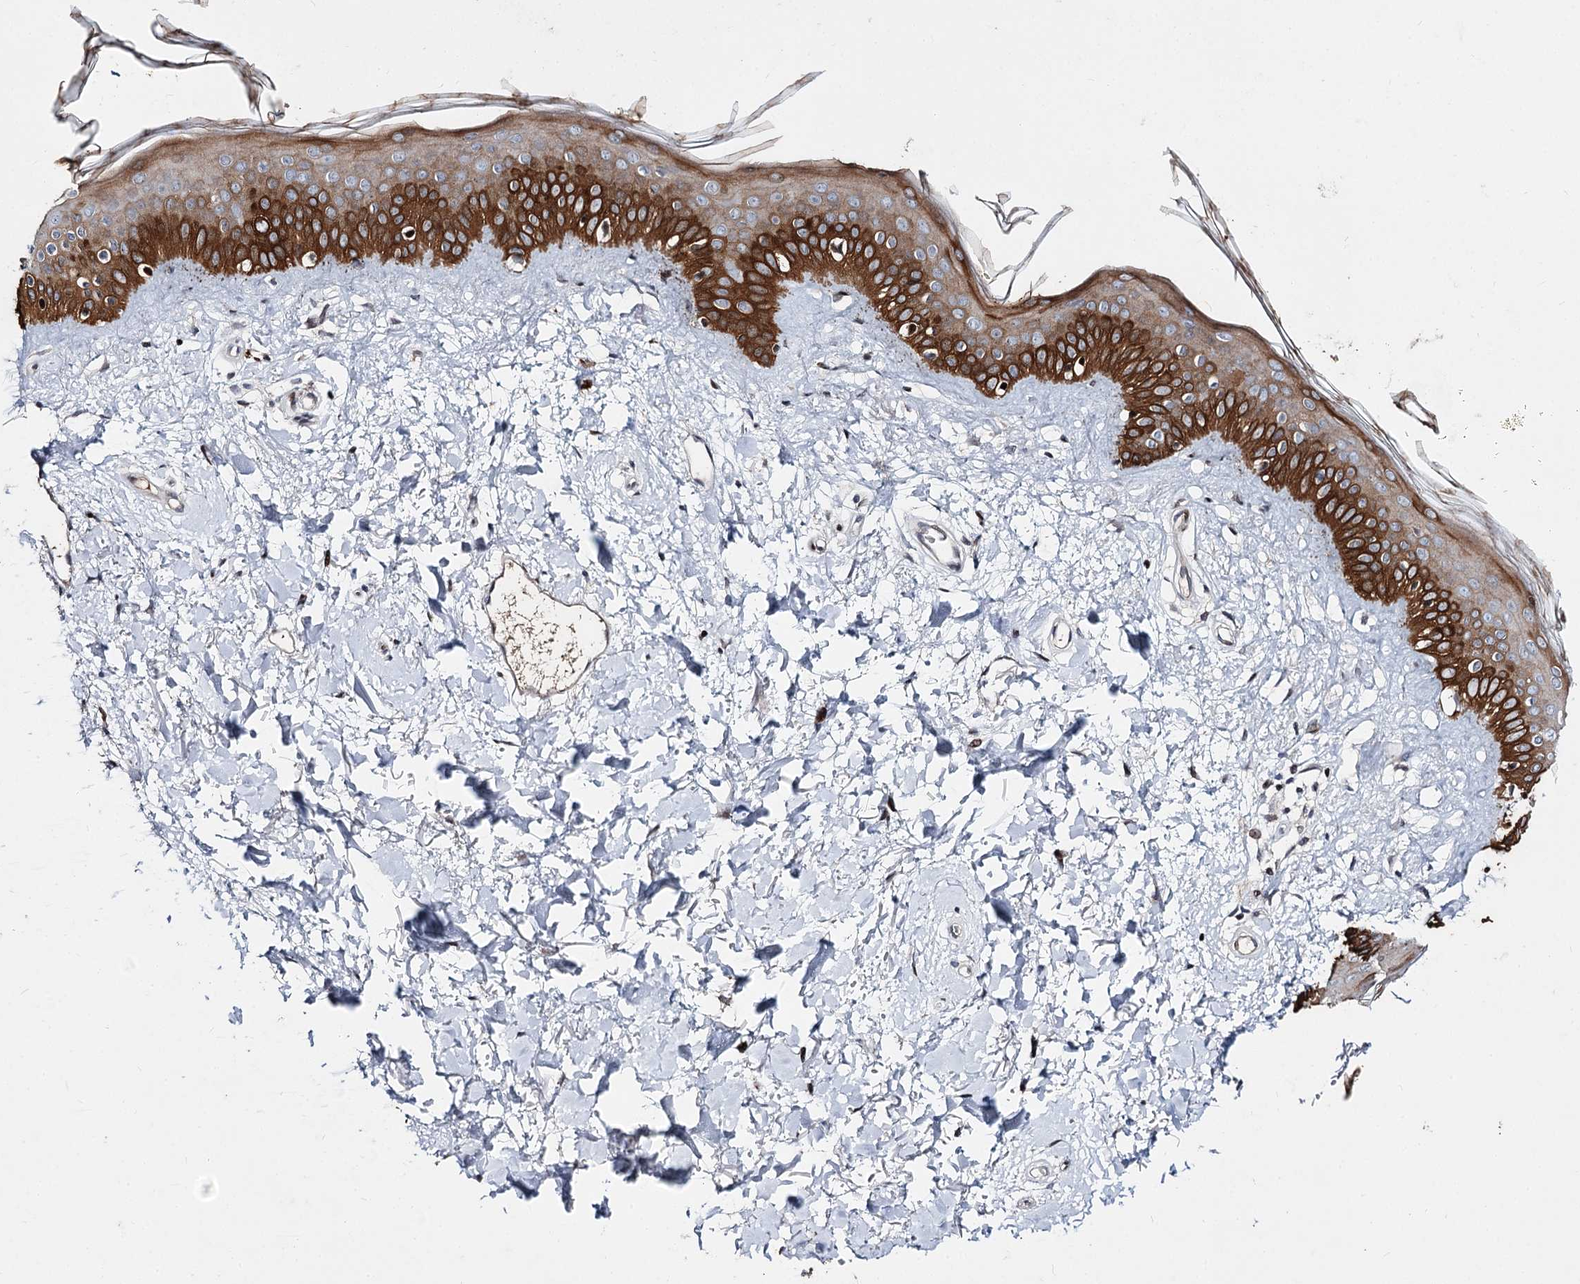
{"staining": {"intensity": "moderate", "quantity": ">75%", "location": "cytoplasmic/membranous,nuclear"}, "tissue": "skin", "cell_type": "Fibroblasts", "image_type": "normal", "snomed": [{"axis": "morphology", "description": "Normal tissue, NOS"}, {"axis": "topography", "description": "Skin"}], "caption": "Moderate cytoplasmic/membranous,nuclear staining is identified in about >75% of fibroblasts in normal skin. (IHC, brightfield microscopy, high magnification).", "gene": "ITFG2", "patient": {"sex": "female", "age": 58}}